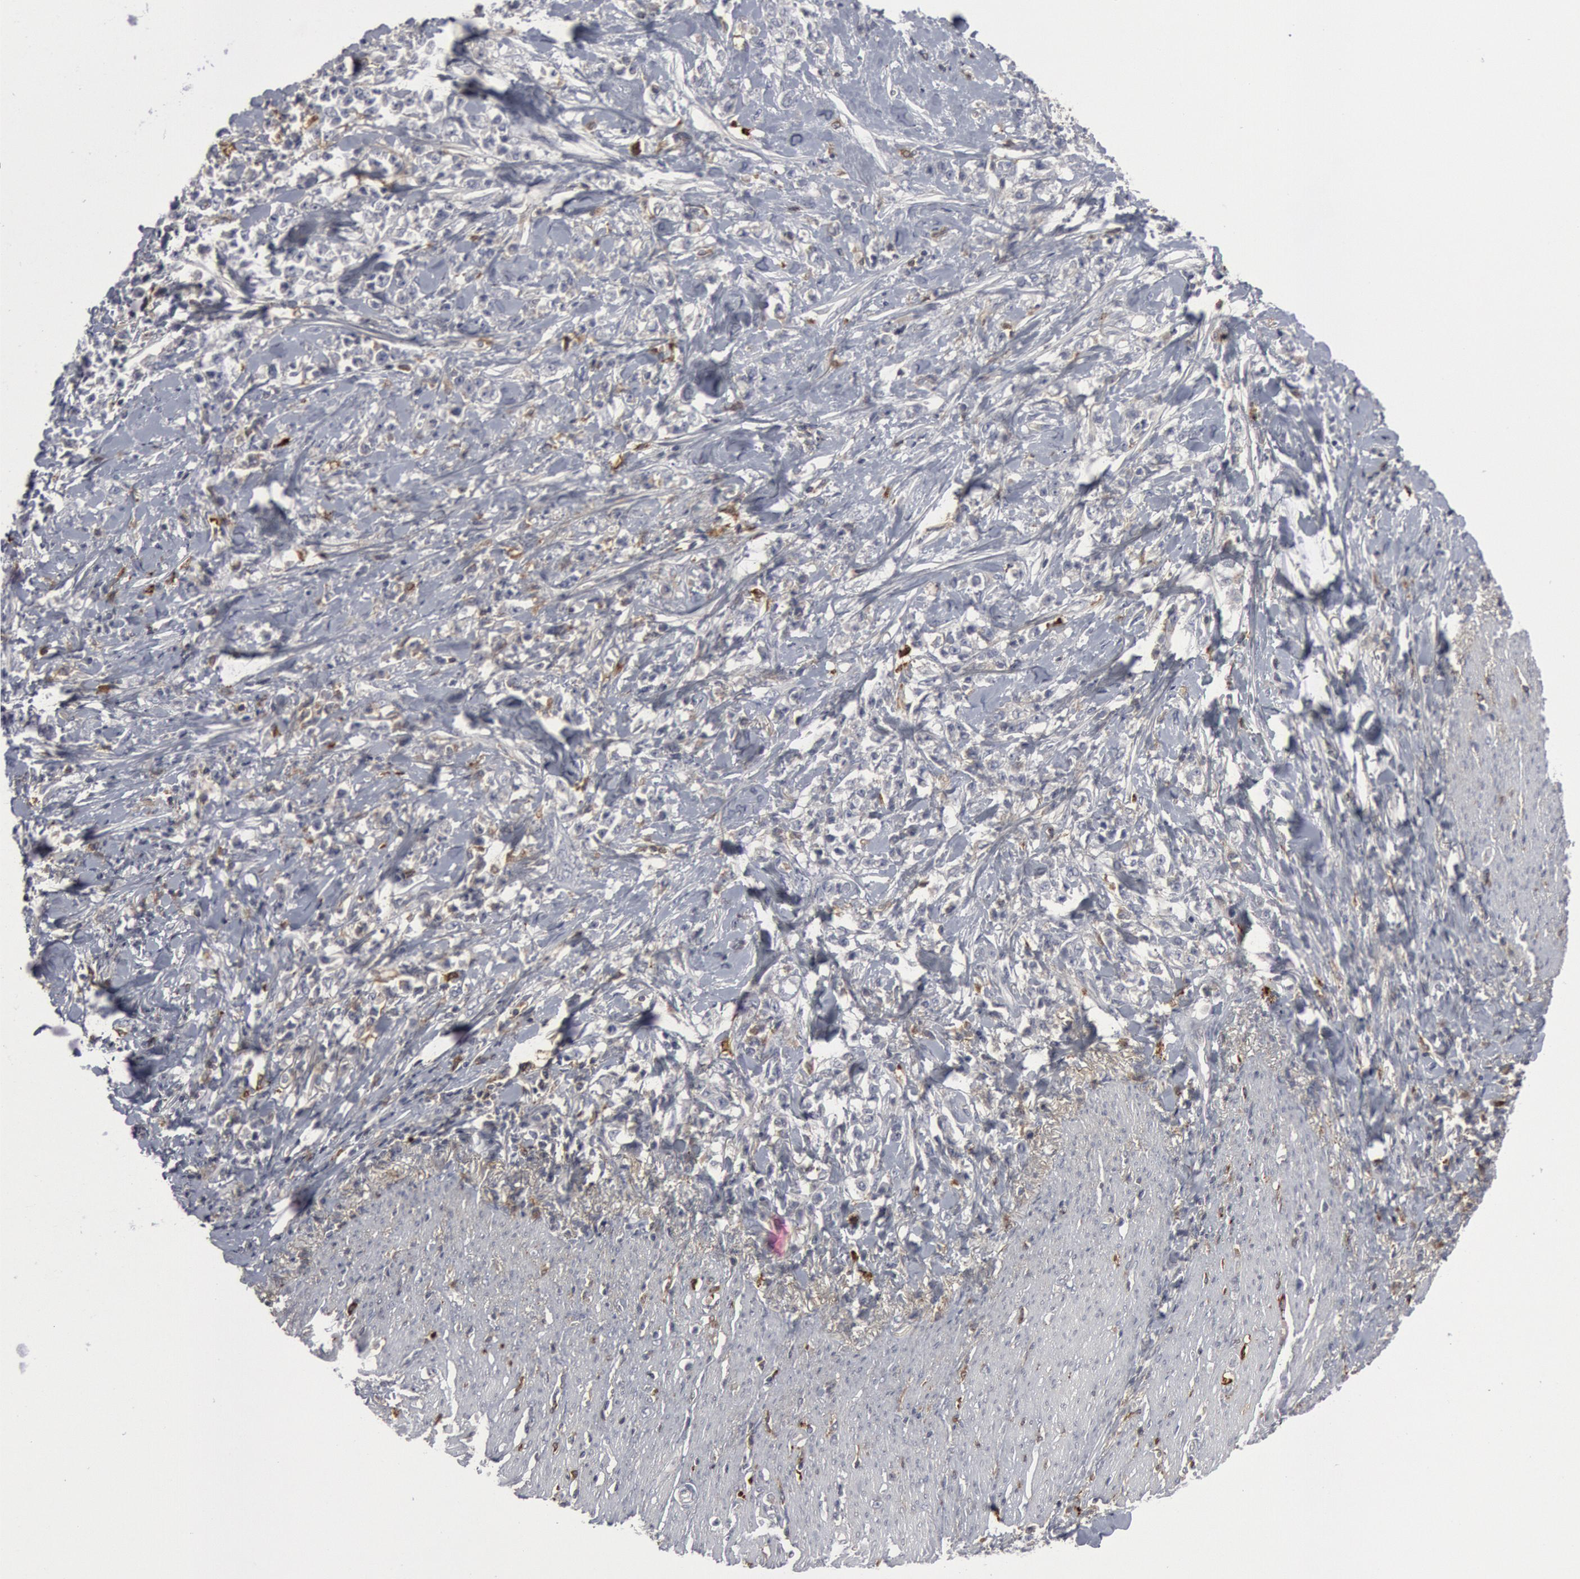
{"staining": {"intensity": "negative", "quantity": "none", "location": "none"}, "tissue": "stomach cancer", "cell_type": "Tumor cells", "image_type": "cancer", "snomed": [{"axis": "morphology", "description": "Adenocarcinoma, NOS"}, {"axis": "topography", "description": "Stomach, lower"}], "caption": "This is an IHC image of adenocarcinoma (stomach). There is no expression in tumor cells.", "gene": "C1QC", "patient": {"sex": "male", "age": 88}}